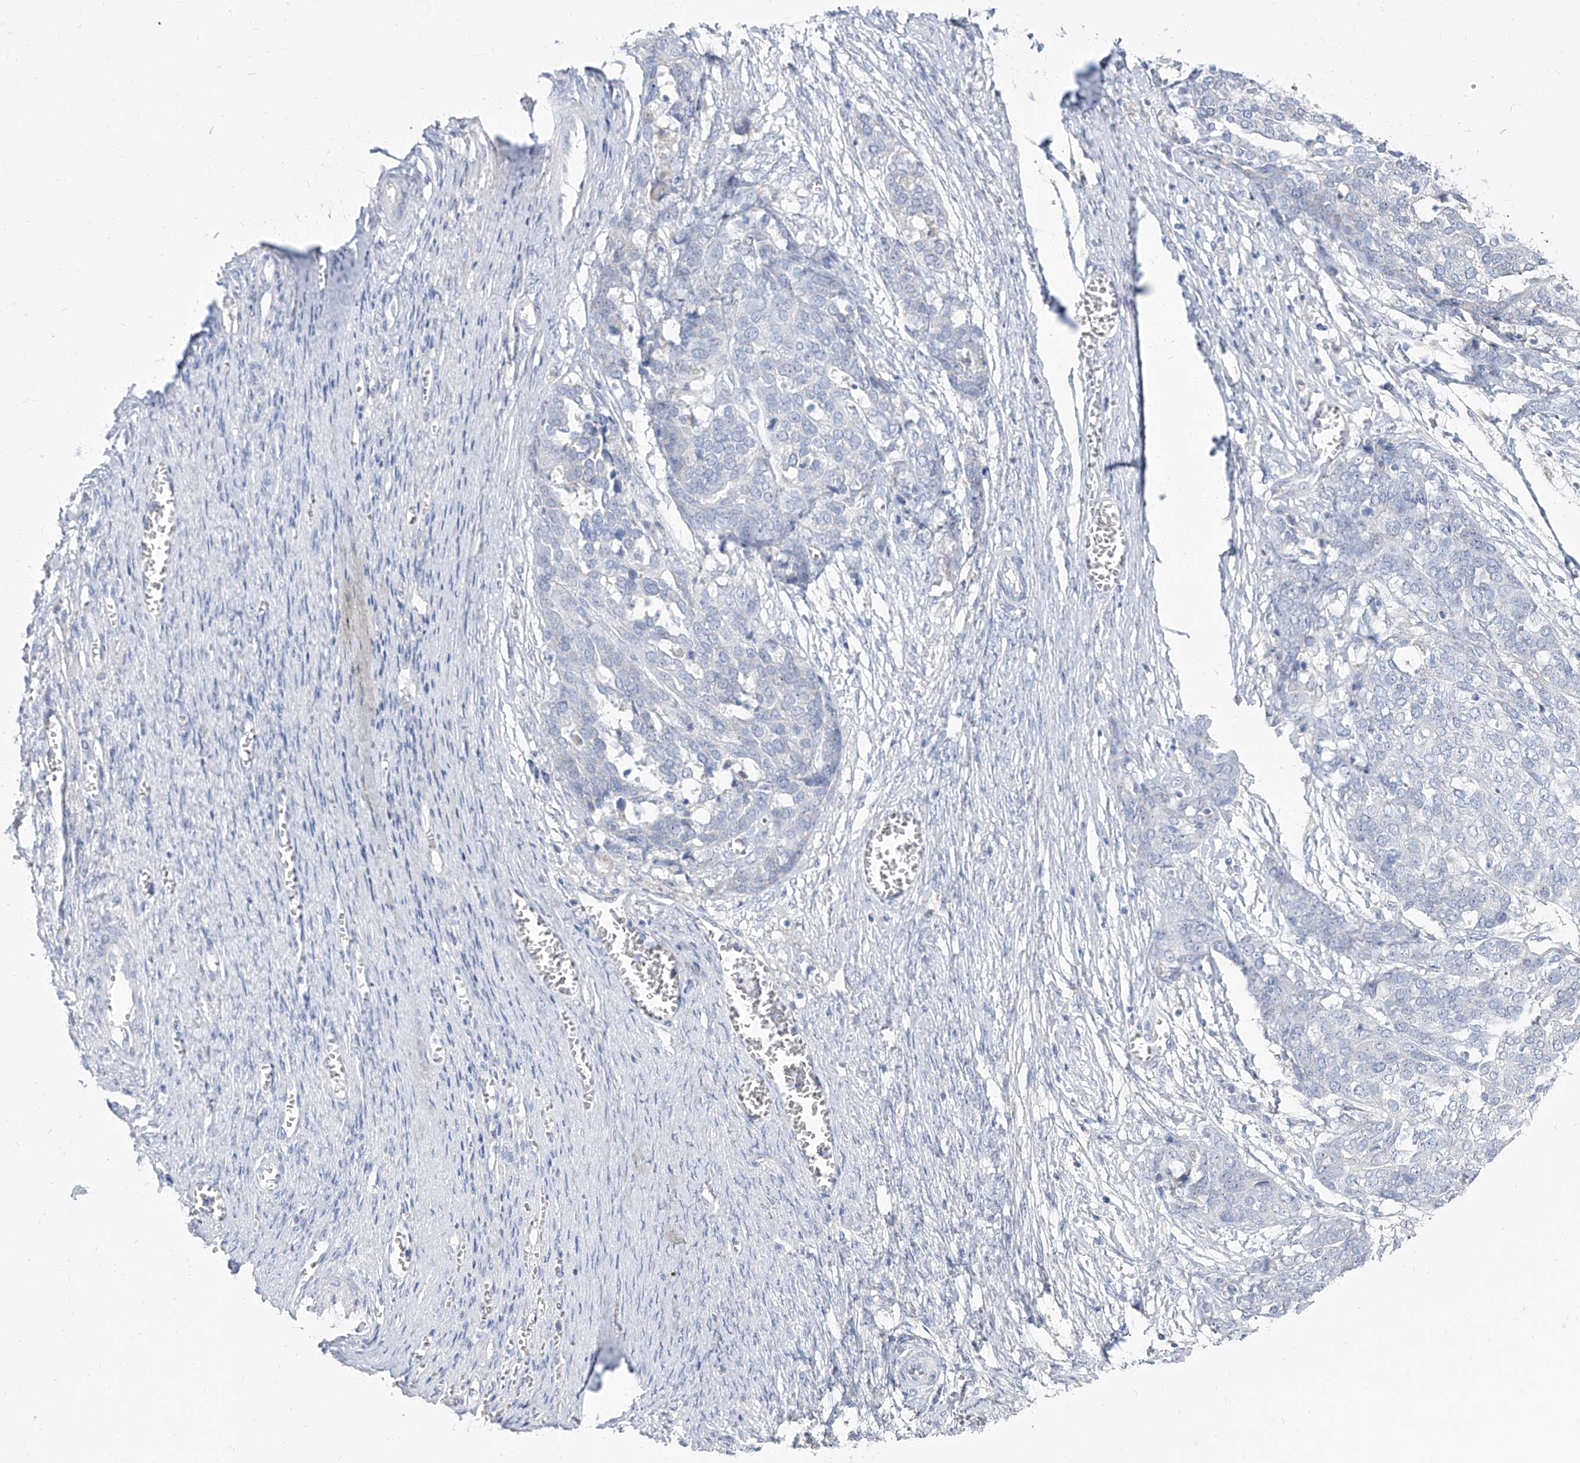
{"staining": {"intensity": "negative", "quantity": "none", "location": "none"}, "tissue": "ovarian cancer", "cell_type": "Tumor cells", "image_type": "cancer", "snomed": [{"axis": "morphology", "description": "Cystadenocarcinoma, serous, NOS"}, {"axis": "topography", "description": "Ovary"}], "caption": "The immunohistochemistry (IHC) histopathology image has no significant expression in tumor cells of ovarian serous cystadenocarcinoma tissue.", "gene": "TXLNB", "patient": {"sex": "female", "age": 44}}